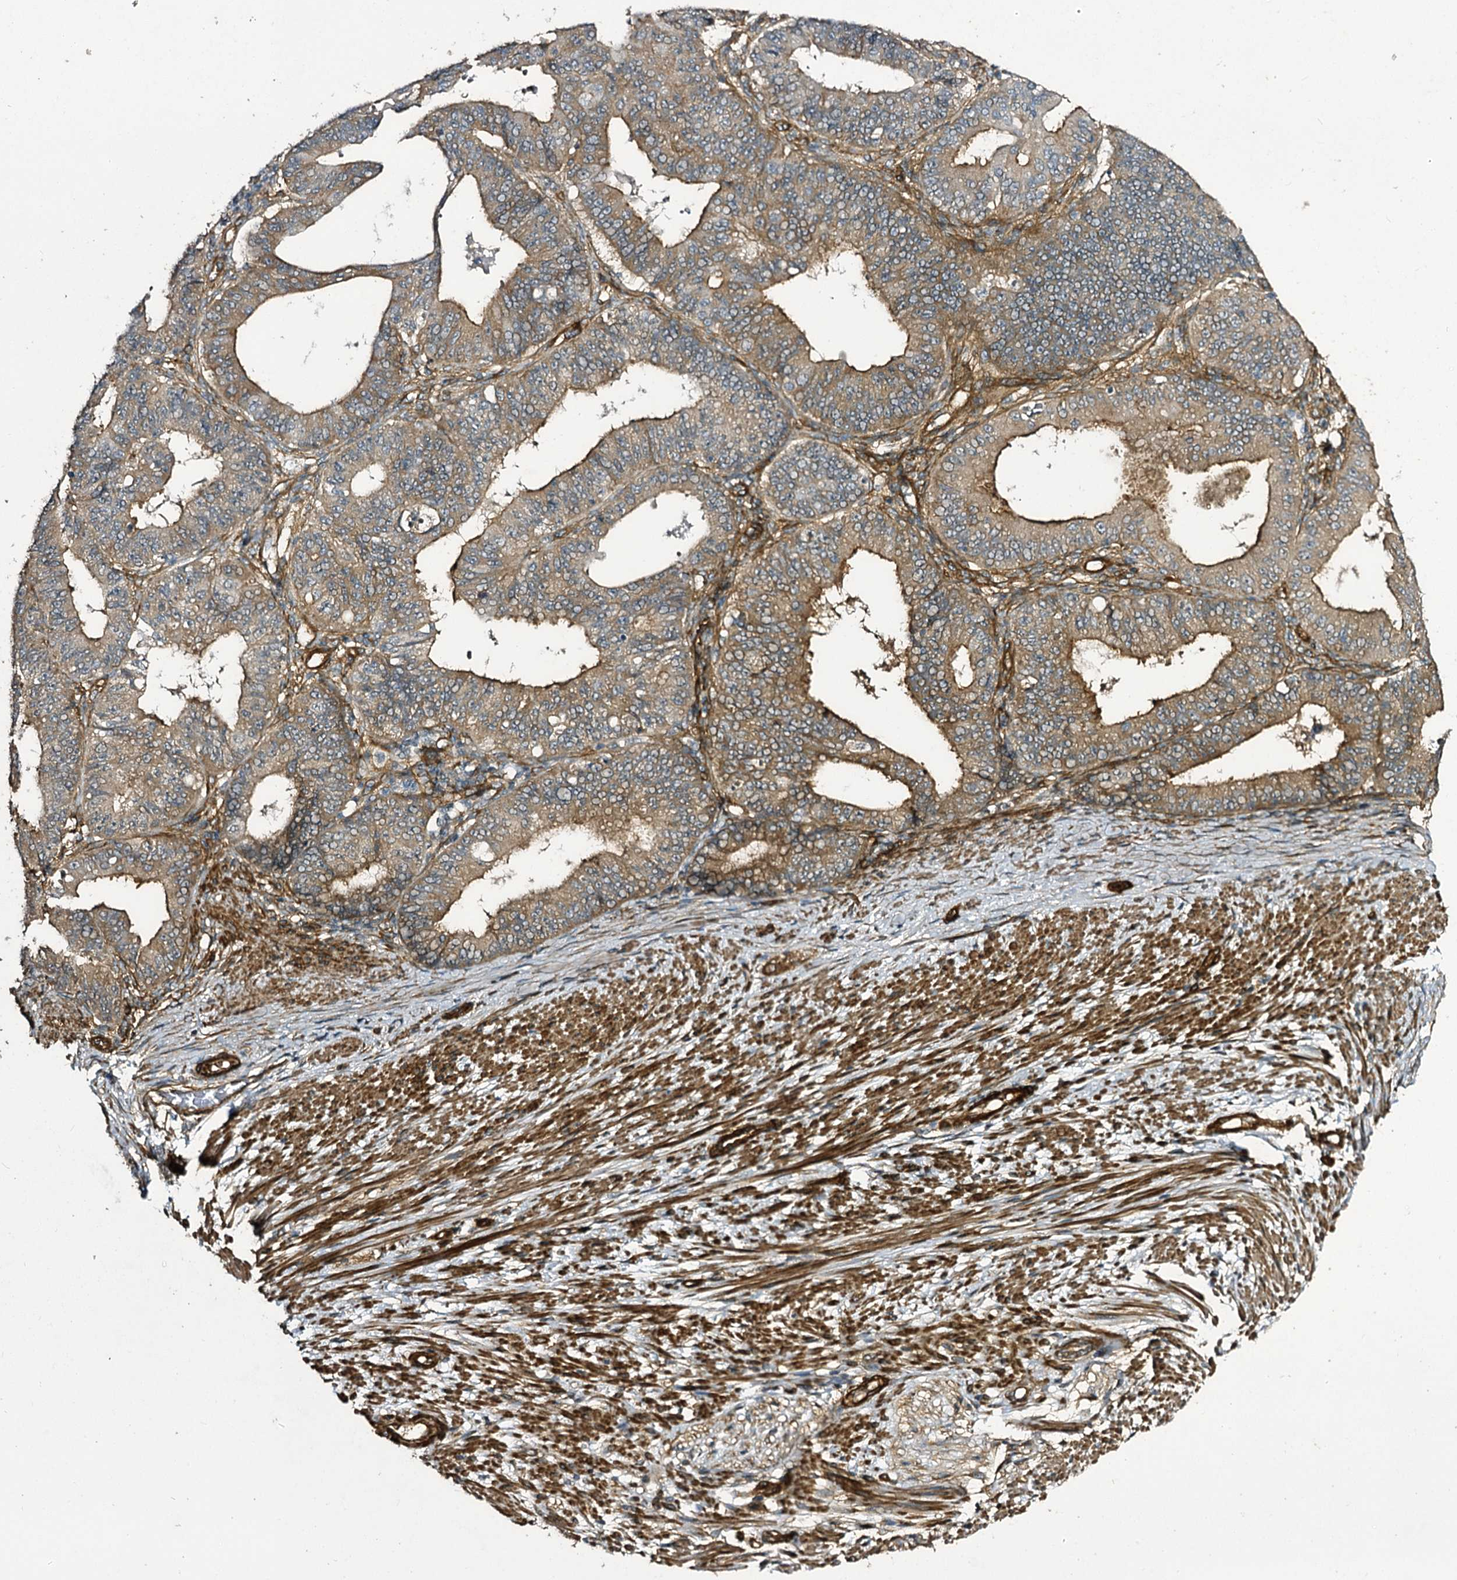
{"staining": {"intensity": "moderate", "quantity": ">75%", "location": "cytoplasmic/membranous"}, "tissue": "ovarian cancer", "cell_type": "Tumor cells", "image_type": "cancer", "snomed": [{"axis": "morphology", "description": "Carcinoma, endometroid"}, {"axis": "topography", "description": "Appendix"}, {"axis": "topography", "description": "Ovary"}], "caption": "A medium amount of moderate cytoplasmic/membranous staining is identified in about >75% of tumor cells in endometroid carcinoma (ovarian) tissue.", "gene": "MYO1C", "patient": {"sex": "female", "age": 42}}